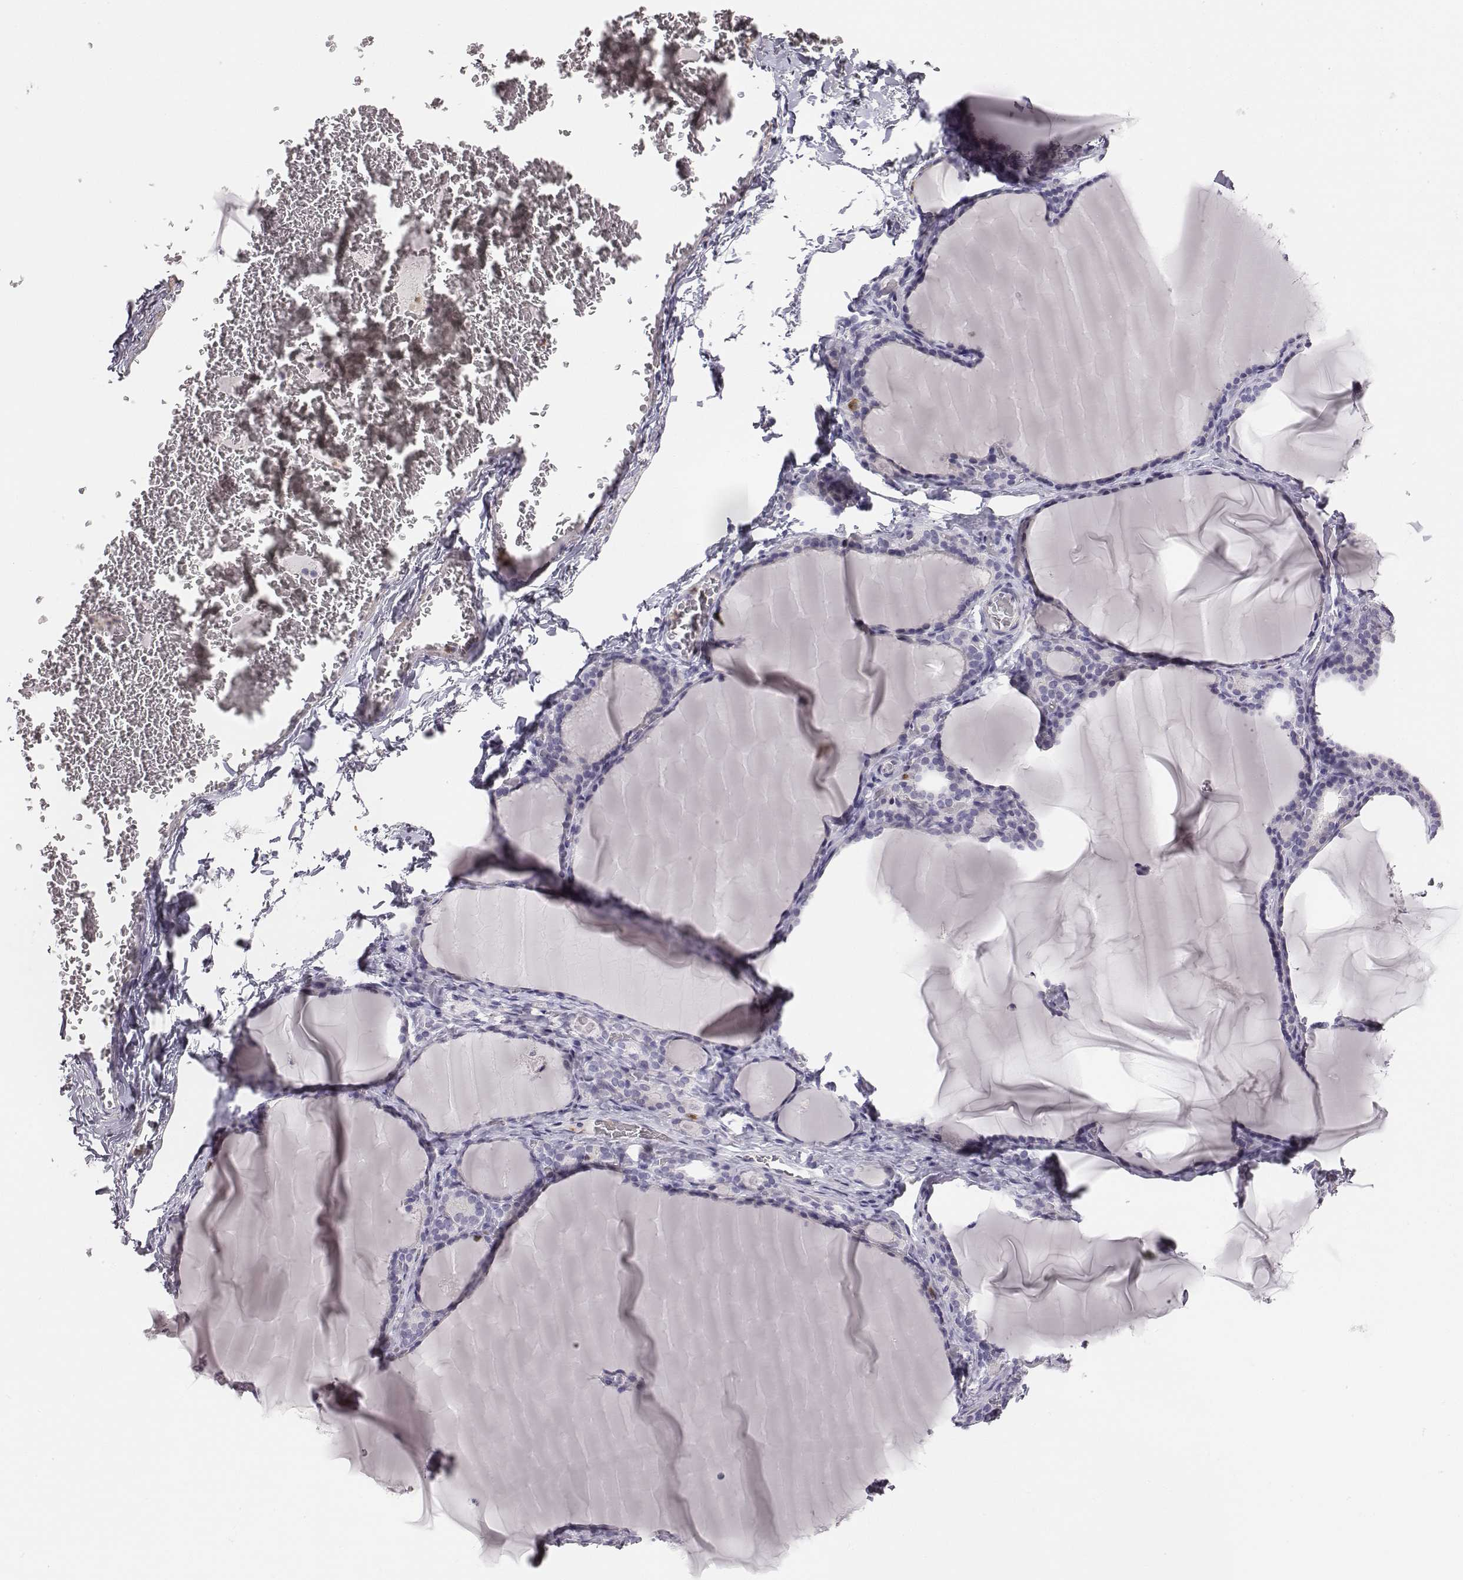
{"staining": {"intensity": "negative", "quantity": "none", "location": "none"}, "tissue": "thyroid gland", "cell_type": "Glandular cells", "image_type": "normal", "snomed": [{"axis": "morphology", "description": "Normal tissue, NOS"}, {"axis": "morphology", "description": "Hyperplasia, NOS"}, {"axis": "topography", "description": "Thyroid gland"}], "caption": "An immunohistochemistry (IHC) micrograph of unremarkable thyroid gland is shown. There is no staining in glandular cells of thyroid gland.", "gene": "ADAM7", "patient": {"sex": "female", "age": 27}}